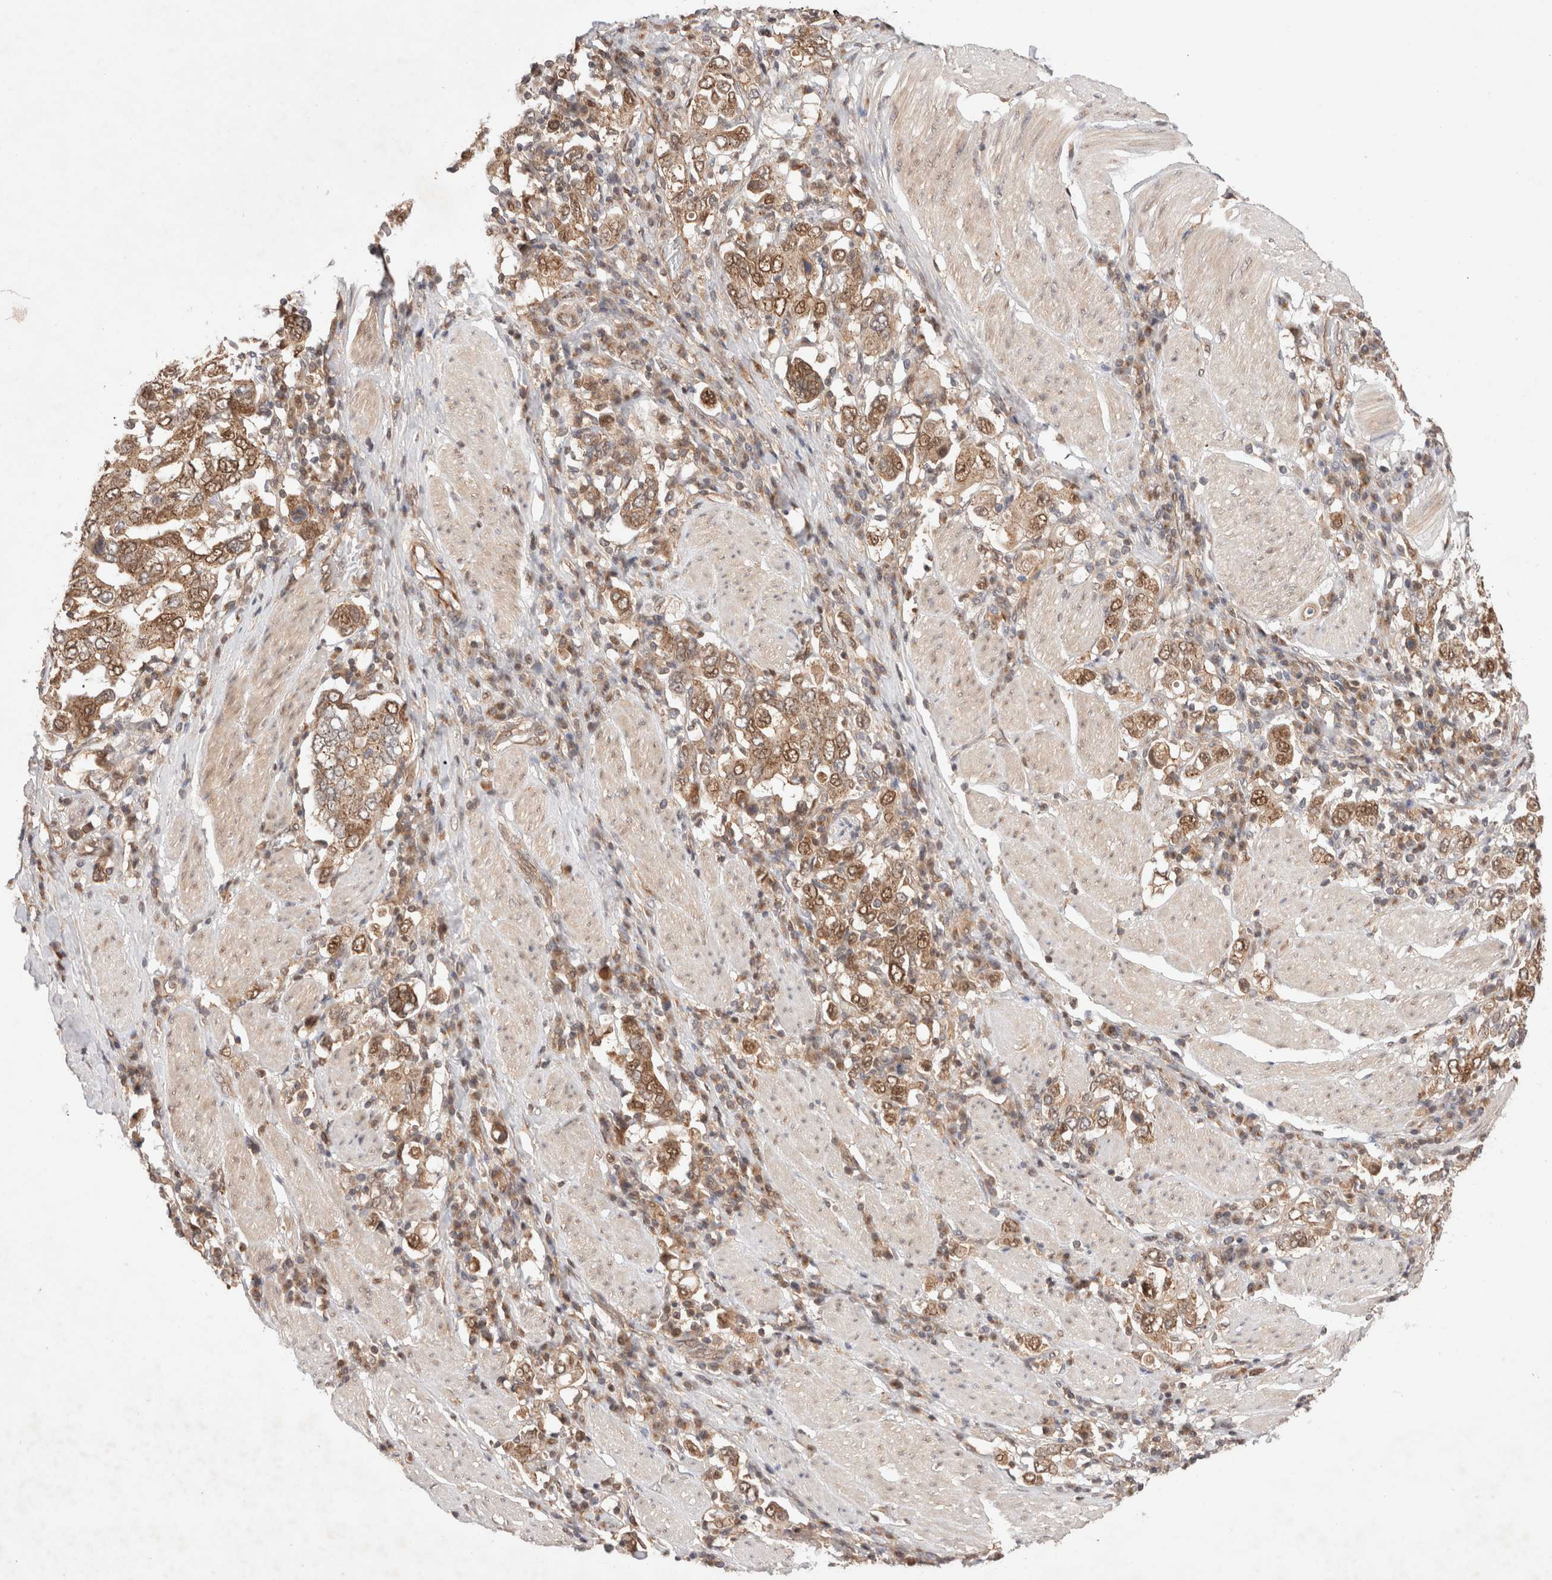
{"staining": {"intensity": "moderate", "quantity": ">75%", "location": "cytoplasmic/membranous,nuclear"}, "tissue": "stomach cancer", "cell_type": "Tumor cells", "image_type": "cancer", "snomed": [{"axis": "morphology", "description": "Adenocarcinoma, NOS"}, {"axis": "topography", "description": "Stomach, upper"}], "caption": "Protein staining of stomach adenocarcinoma tissue shows moderate cytoplasmic/membranous and nuclear staining in approximately >75% of tumor cells. (DAB (3,3'-diaminobenzidine) IHC, brown staining for protein, blue staining for nuclei).", "gene": "SIKE1", "patient": {"sex": "male", "age": 62}}